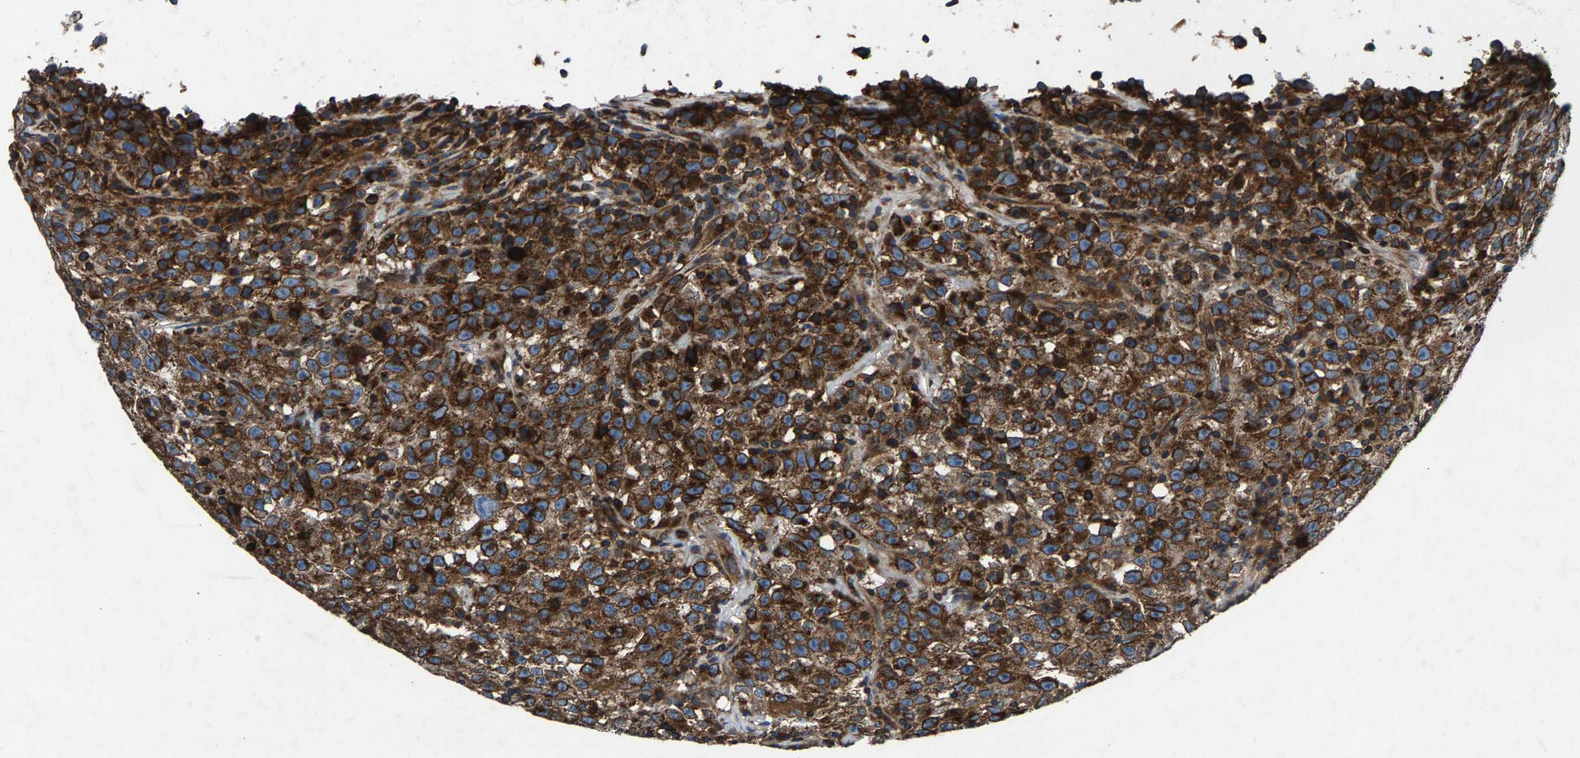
{"staining": {"intensity": "strong", "quantity": ">75%", "location": "cytoplasmic/membranous"}, "tissue": "testis cancer", "cell_type": "Tumor cells", "image_type": "cancer", "snomed": [{"axis": "morphology", "description": "Seminoma, NOS"}, {"axis": "topography", "description": "Testis"}], "caption": "Testis seminoma stained with DAB immunohistochemistry demonstrates high levels of strong cytoplasmic/membranous staining in approximately >75% of tumor cells. (DAB (3,3'-diaminobenzidine) IHC with brightfield microscopy, high magnification).", "gene": "LPCAT1", "patient": {"sex": "male", "age": 22}}